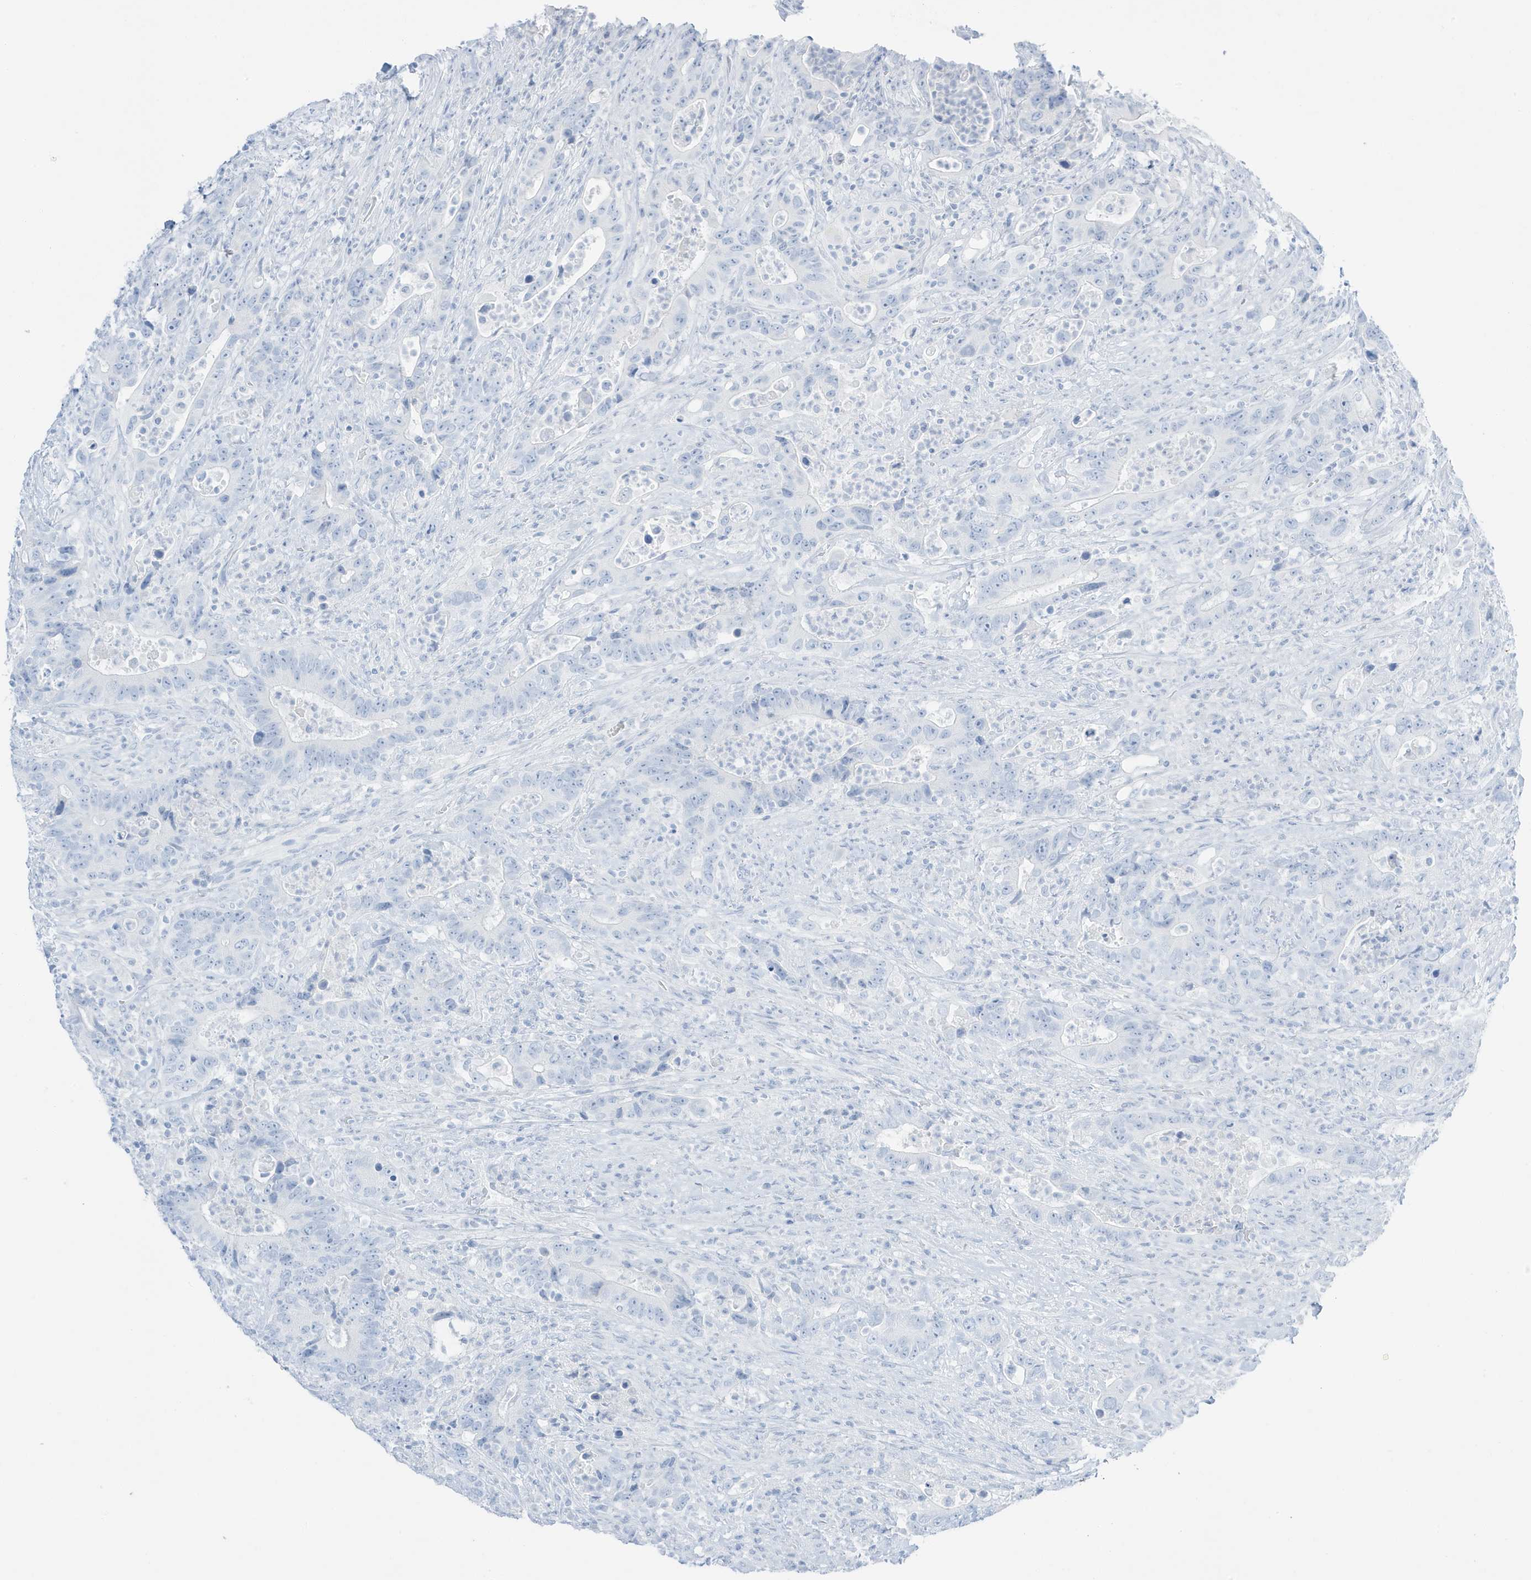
{"staining": {"intensity": "negative", "quantity": "none", "location": "none"}, "tissue": "colorectal cancer", "cell_type": "Tumor cells", "image_type": "cancer", "snomed": [{"axis": "morphology", "description": "Adenocarcinoma, NOS"}, {"axis": "topography", "description": "Colon"}], "caption": "Human colorectal cancer (adenocarcinoma) stained for a protein using IHC reveals no staining in tumor cells.", "gene": "SLC22A13", "patient": {"sex": "female", "age": 75}}